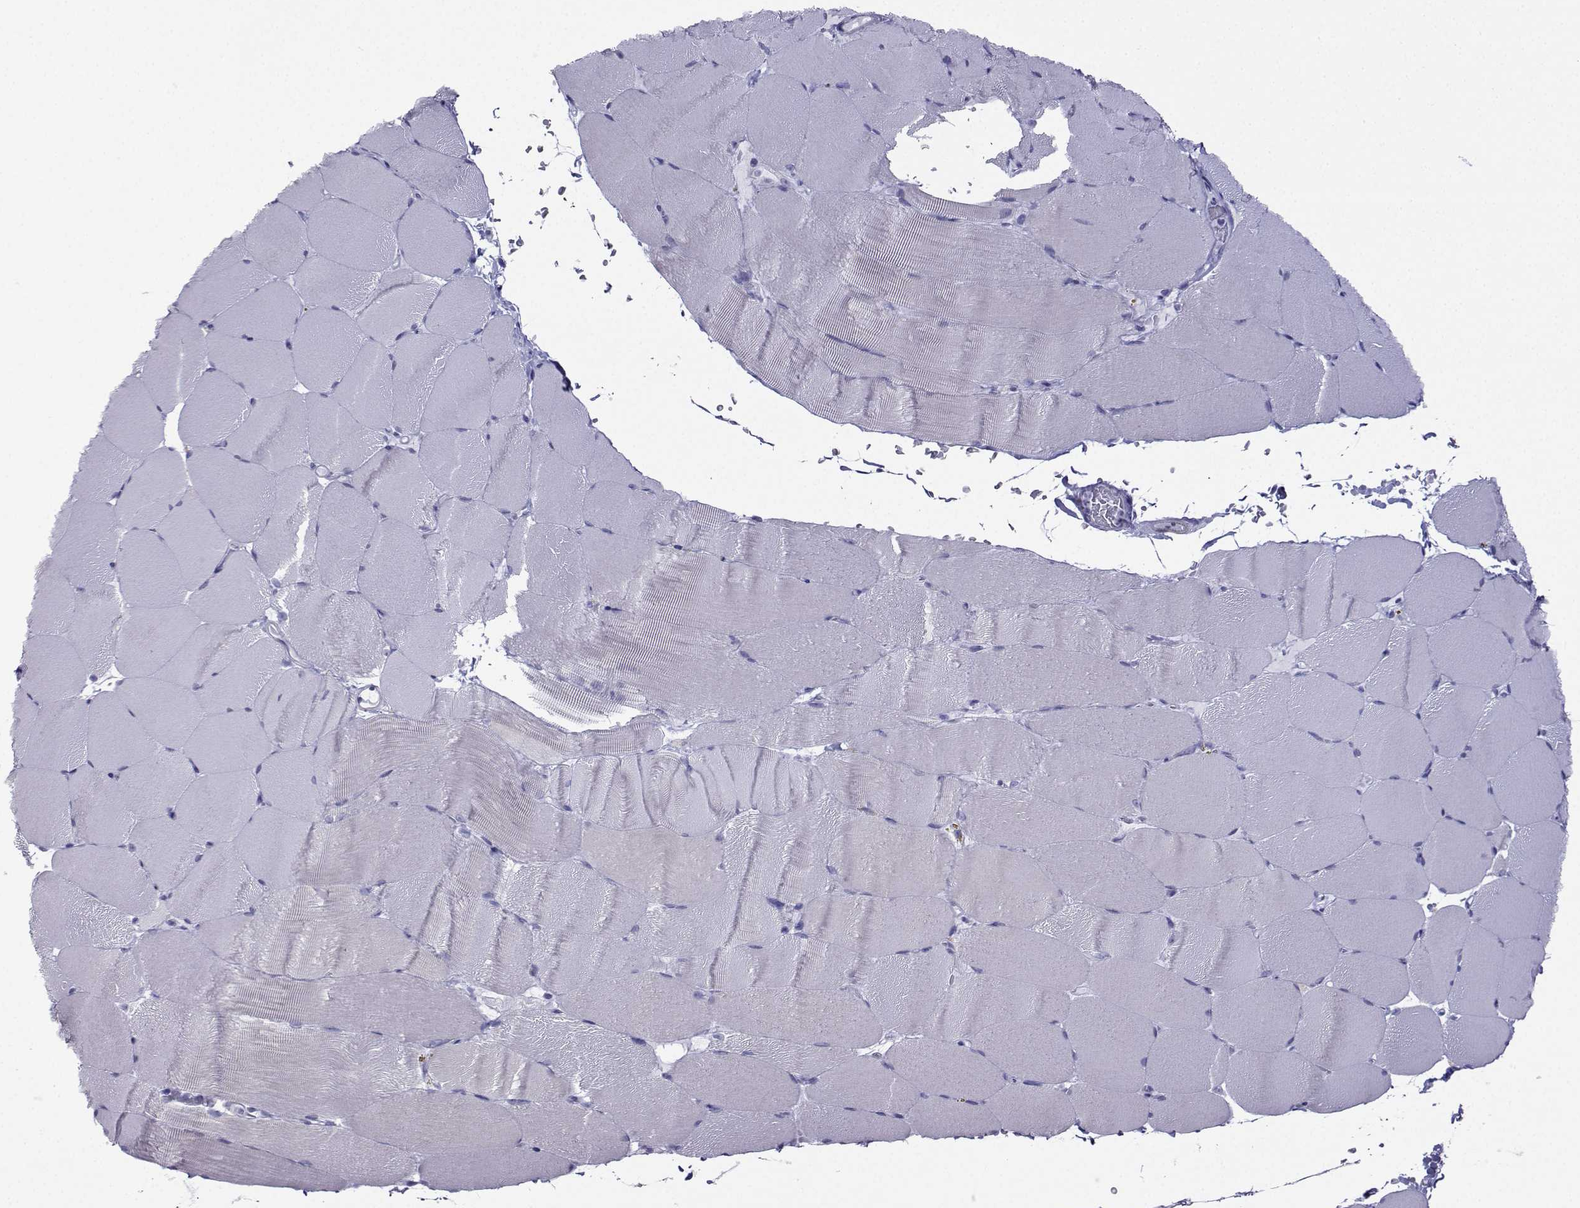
{"staining": {"intensity": "negative", "quantity": "none", "location": "none"}, "tissue": "skeletal muscle", "cell_type": "Myocytes", "image_type": "normal", "snomed": [{"axis": "morphology", "description": "Normal tissue, NOS"}, {"axis": "topography", "description": "Skeletal muscle"}], "caption": "An IHC photomicrograph of benign skeletal muscle is shown. There is no staining in myocytes of skeletal muscle. (Brightfield microscopy of DAB immunohistochemistry (IHC) at high magnification).", "gene": "KIF17", "patient": {"sex": "female", "age": 37}}